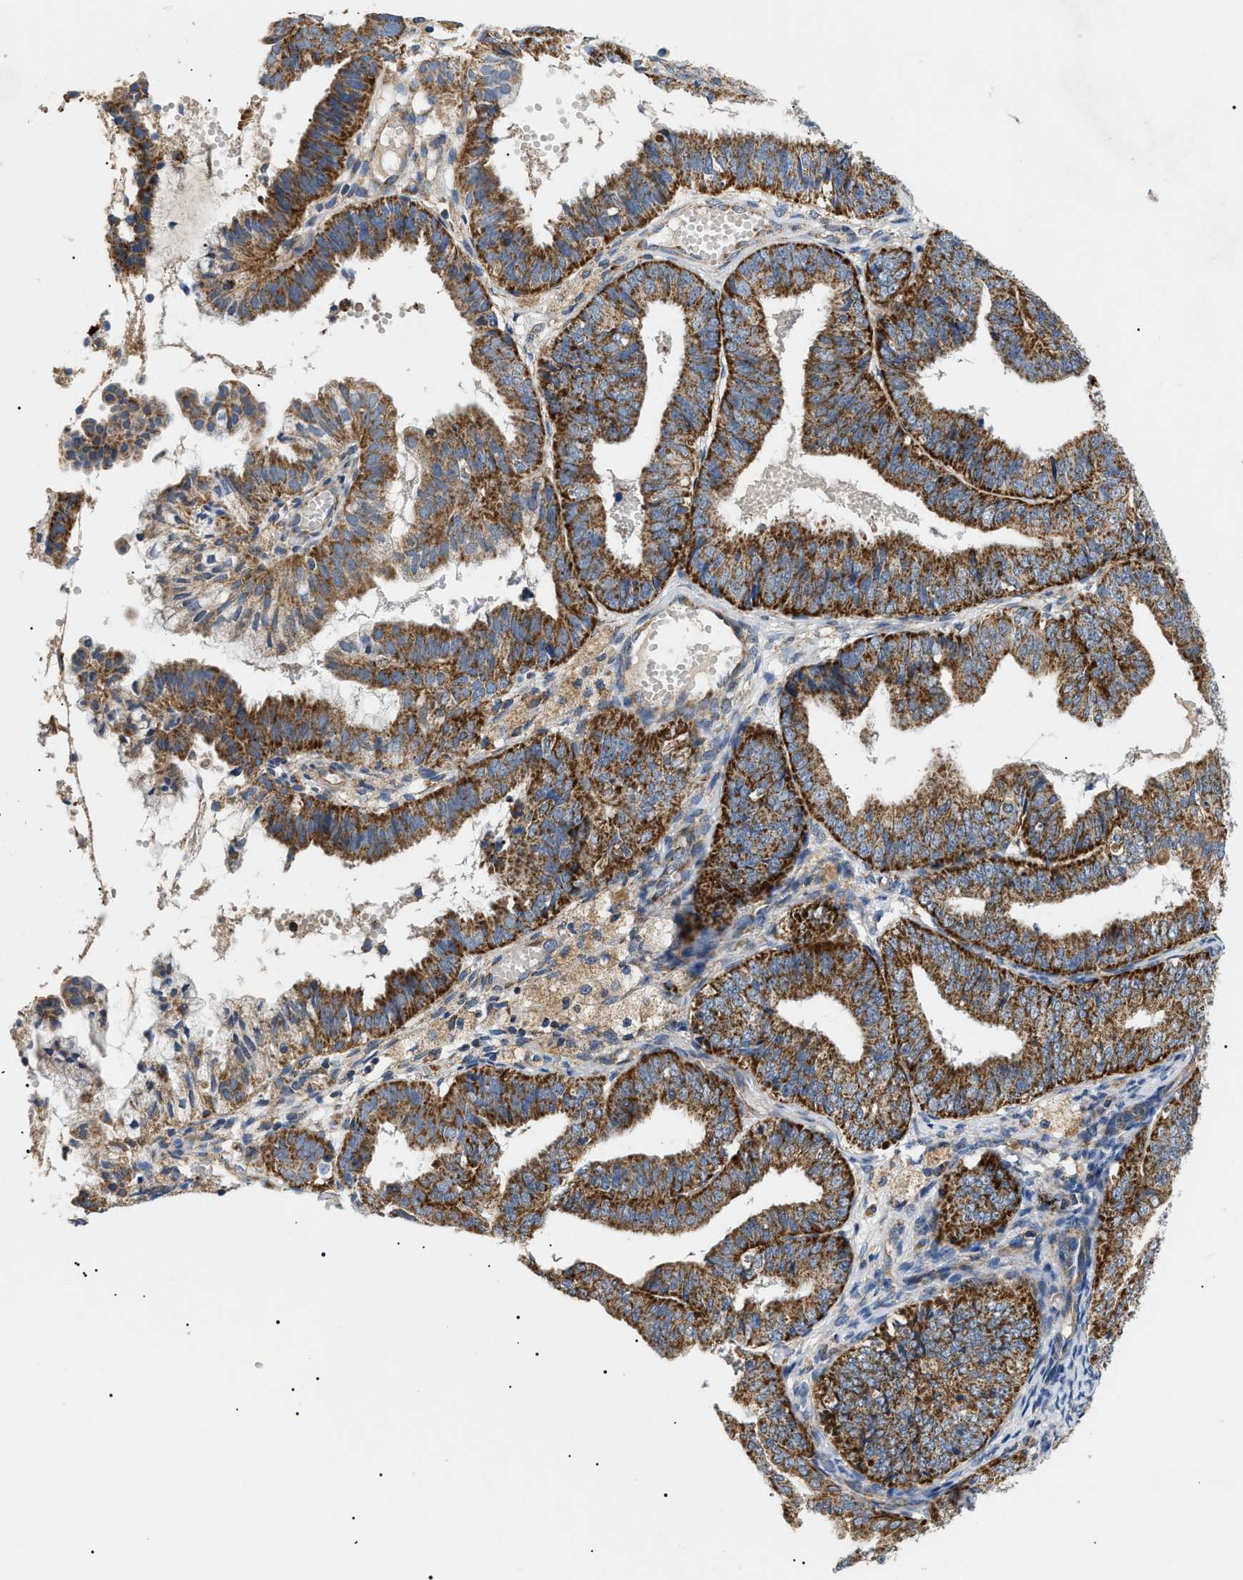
{"staining": {"intensity": "strong", "quantity": ">75%", "location": "cytoplasmic/membranous"}, "tissue": "endometrial cancer", "cell_type": "Tumor cells", "image_type": "cancer", "snomed": [{"axis": "morphology", "description": "Adenocarcinoma, NOS"}, {"axis": "topography", "description": "Endometrium"}], "caption": "Endometrial adenocarcinoma stained for a protein (brown) exhibits strong cytoplasmic/membranous positive positivity in approximately >75% of tumor cells.", "gene": "TOMM6", "patient": {"sex": "female", "age": 63}}